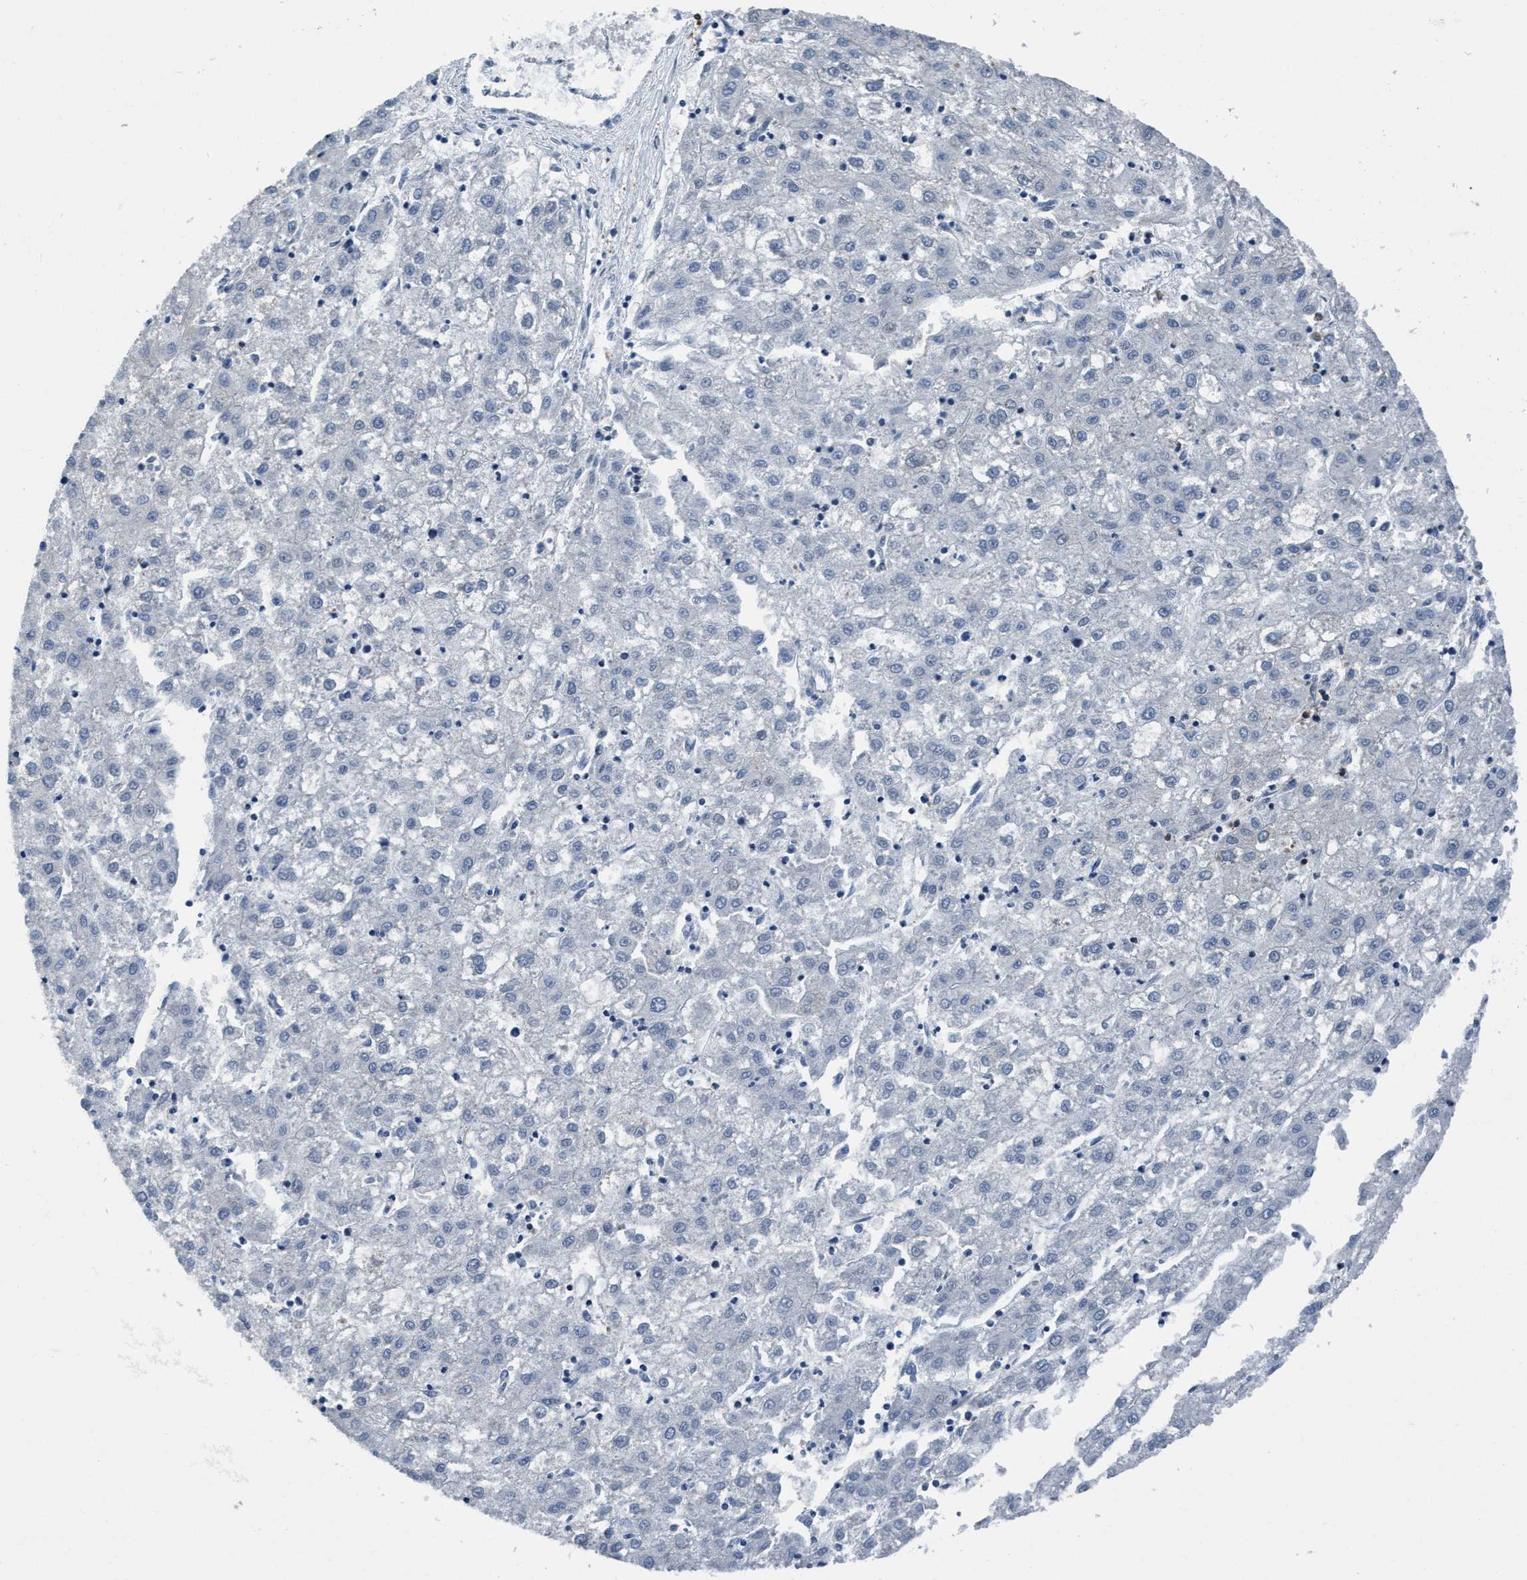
{"staining": {"intensity": "negative", "quantity": "none", "location": "none"}, "tissue": "liver cancer", "cell_type": "Tumor cells", "image_type": "cancer", "snomed": [{"axis": "morphology", "description": "Carcinoma, Hepatocellular, NOS"}, {"axis": "topography", "description": "Liver"}], "caption": "An IHC histopathology image of liver cancer (hepatocellular carcinoma) is shown. There is no staining in tumor cells of liver cancer (hepatocellular carcinoma). (Stains: DAB immunohistochemistry with hematoxylin counter stain, Microscopy: brightfield microscopy at high magnification).", "gene": "NMT1", "patient": {"sex": "male", "age": 72}}